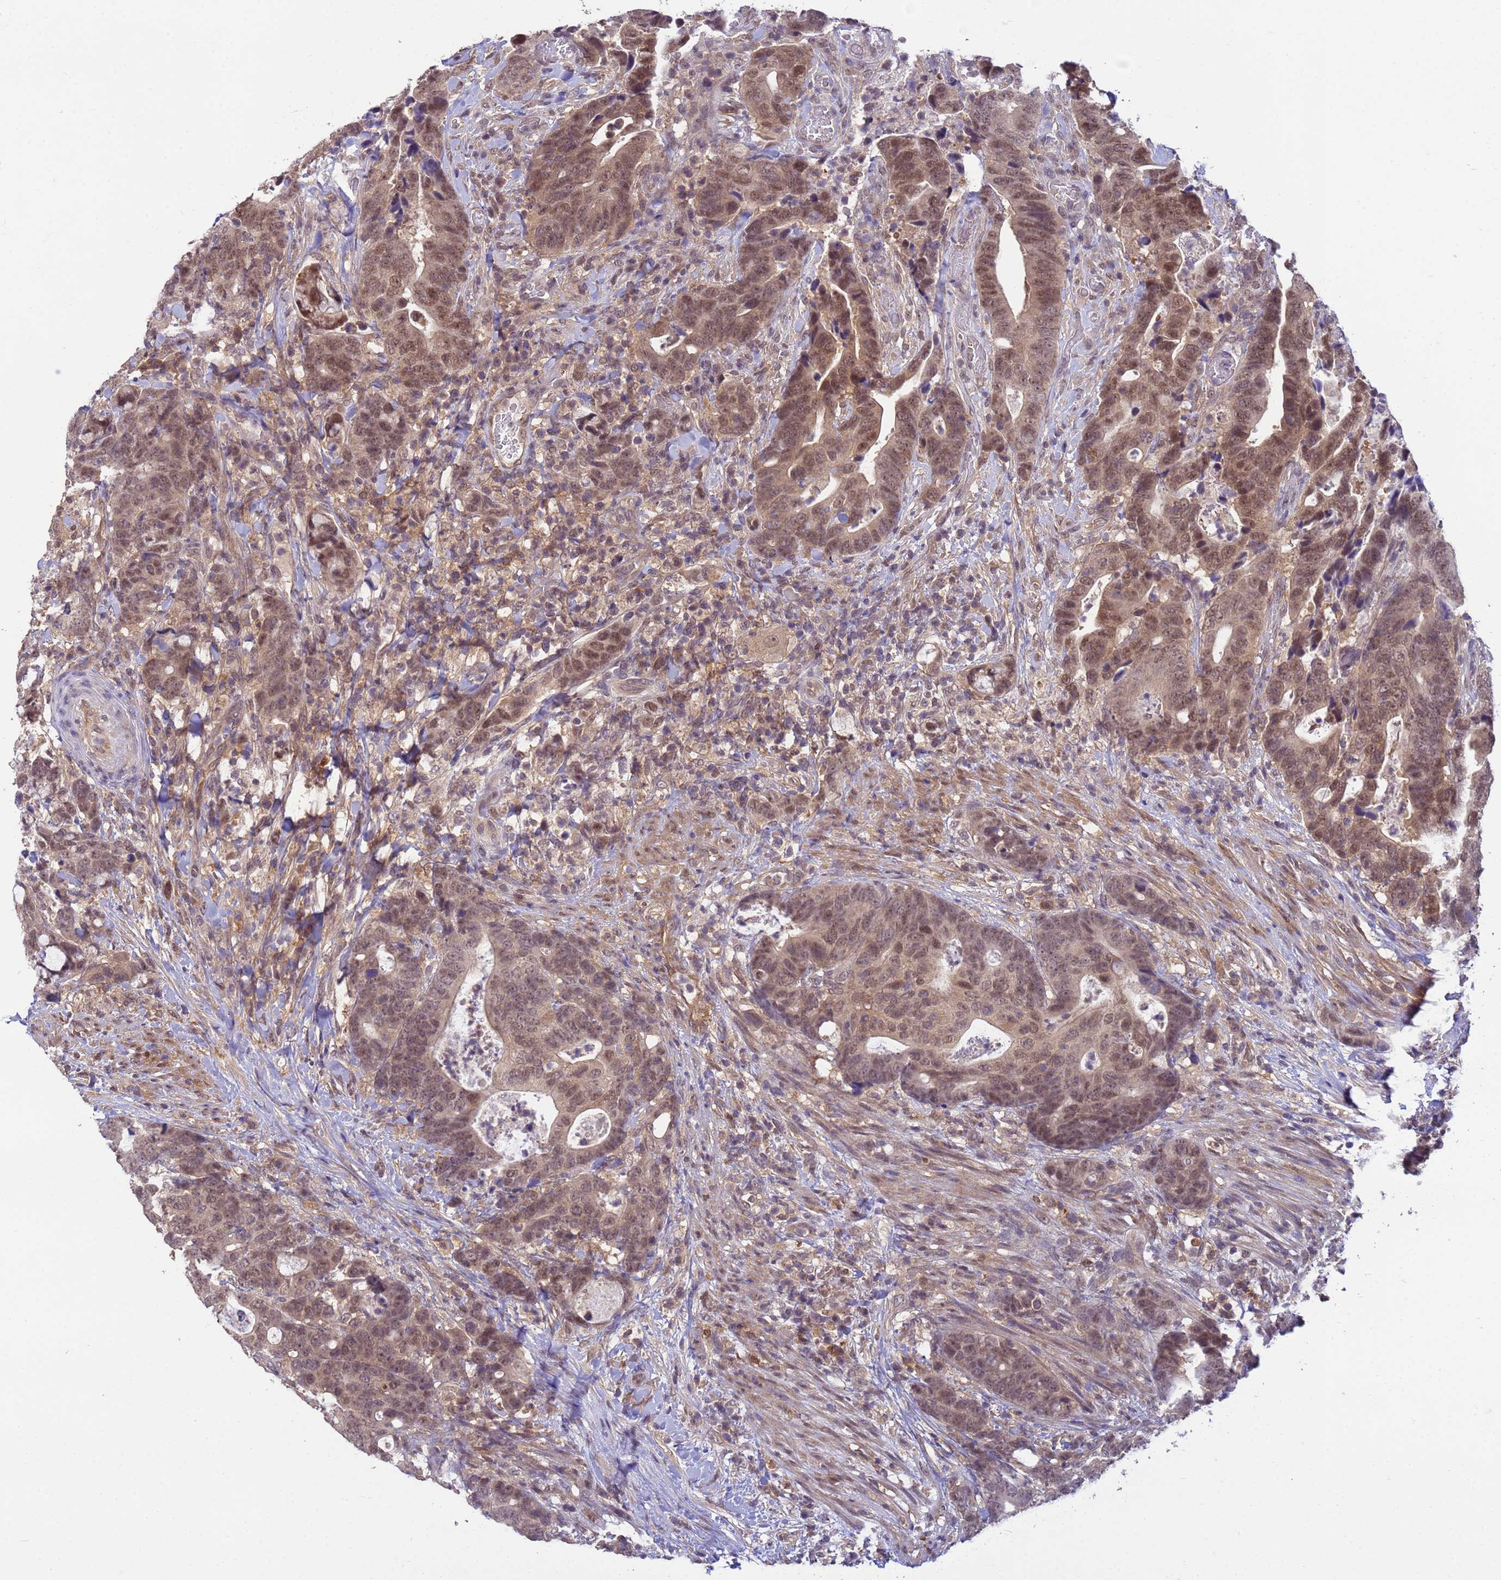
{"staining": {"intensity": "moderate", "quantity": ">75%", "location": "nuclear"}, "tissue": "colorectal cancer", "cell_type": "Tumor cells", "image_type": "cancer", "snomed": [{"axis": "morphology", "description": "Adenocarcinoma, NOS"}, {"axis": "topography", "description": "Colon"}], "caption": "Adenocarcinoma (colorectal) tissue exhibits moderate nuclear expression in about >75% of tumor cells, visualized by immunohistochemistry. (DAB IHC with brightfield microscopy, high magnification).", "gene": "NPEPPS", "patient": {"sex": "female", "age": 82}}